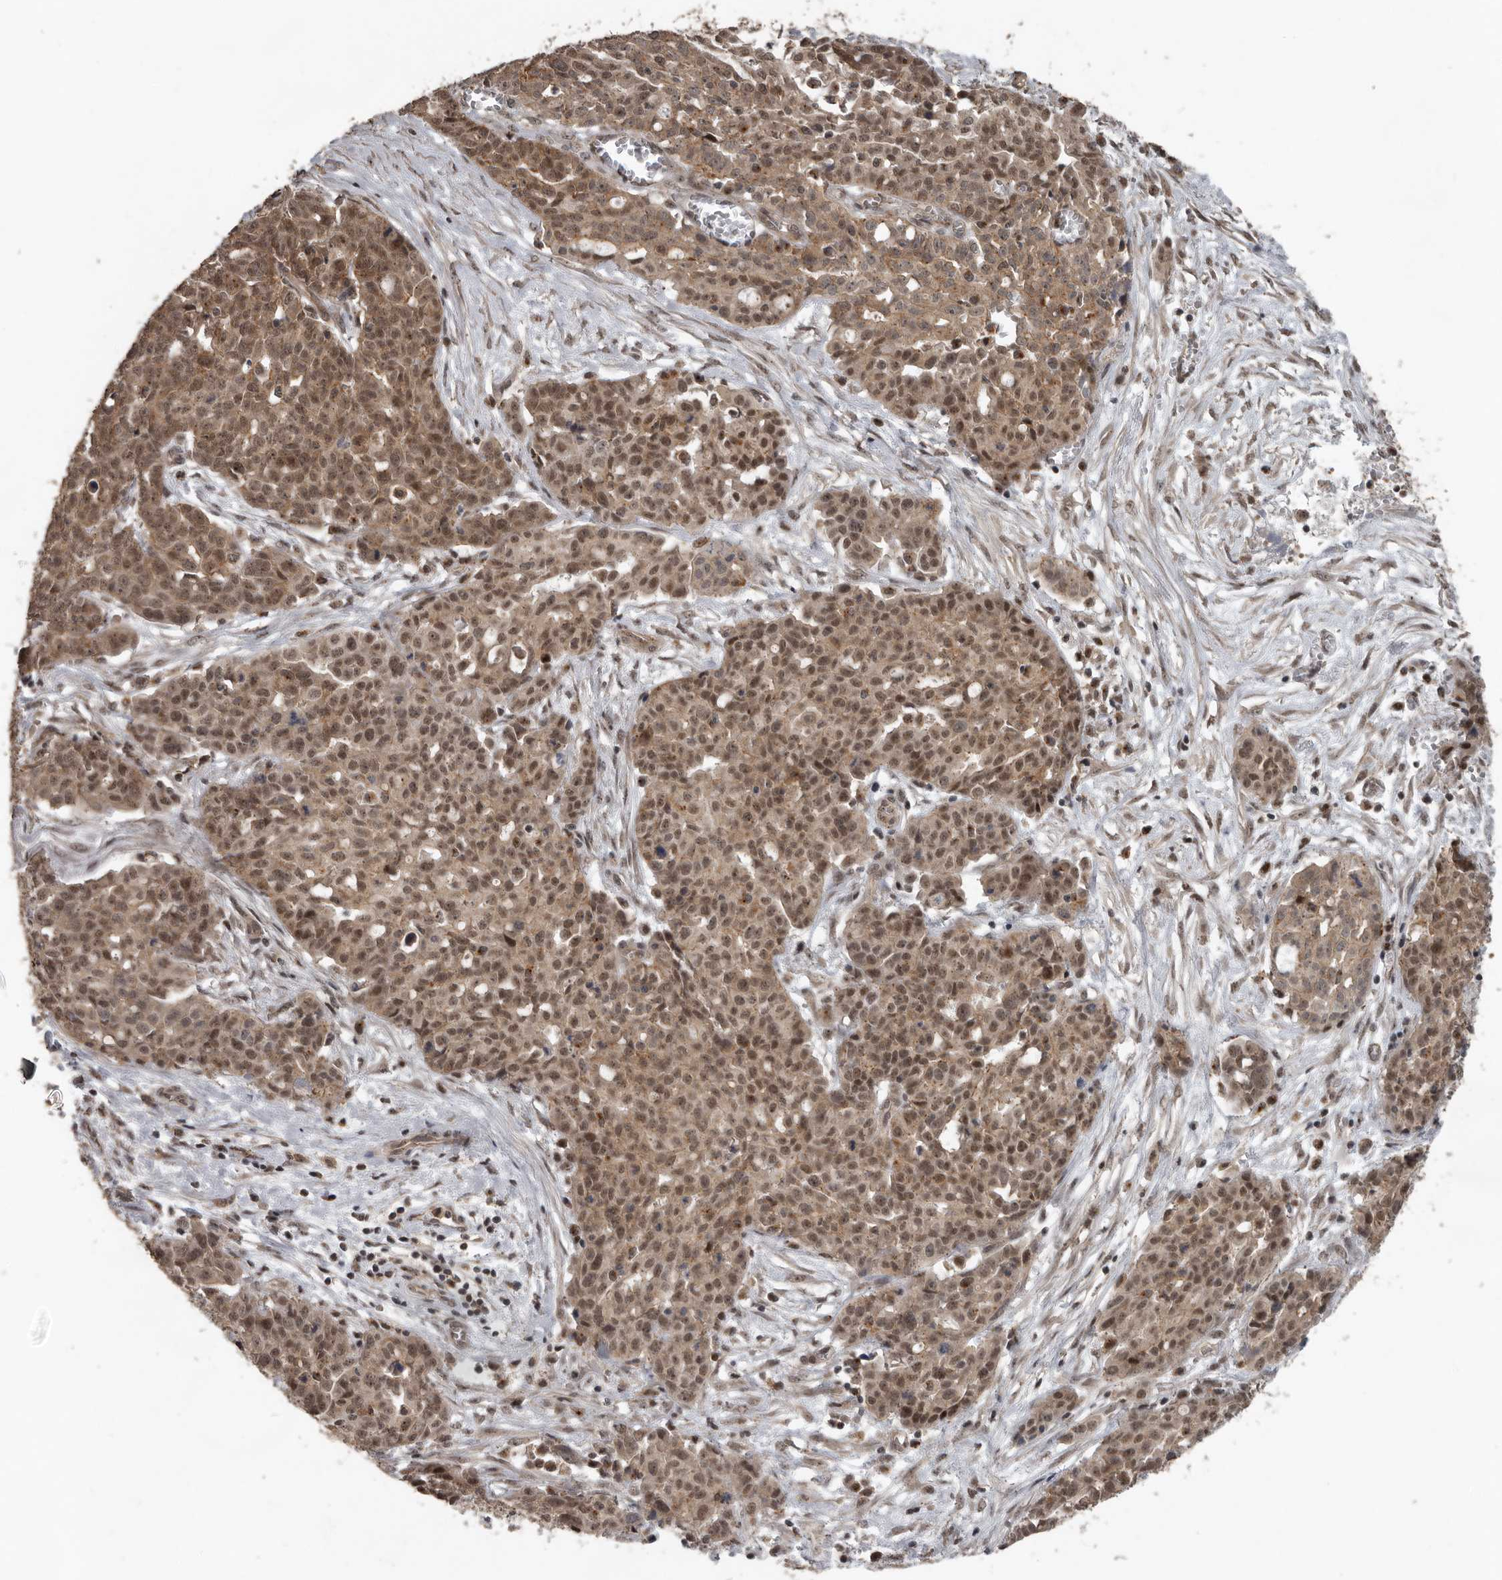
{"staining": {"intensity": "moderate", "quantity": ">75%", "location": "cytoplasmic/membranous,nuclear"}, "tissue": "ovarian cancer", "cell_type": "Tumor cells", "image_type": "cancer", "snomed": [{"axis": "morphology", "description": "Cystadenocarcinoma, serous, NOS"}, {"axis": "topography", "description": "Soft tissue"}, {"axis": "topography", "description": "Ovary"}], "caption": "Tumor cells display moderate cytoplasmic/membranous and nuclear positivity in about >75% of cells in ovarian serous cystadenocarcinoma. Immunohistochemistry (ihc) stains the protein in brown and the nuclei are stained blue.", "gene": "CEP350", "patient": {"sex": "female", "age": 57}}